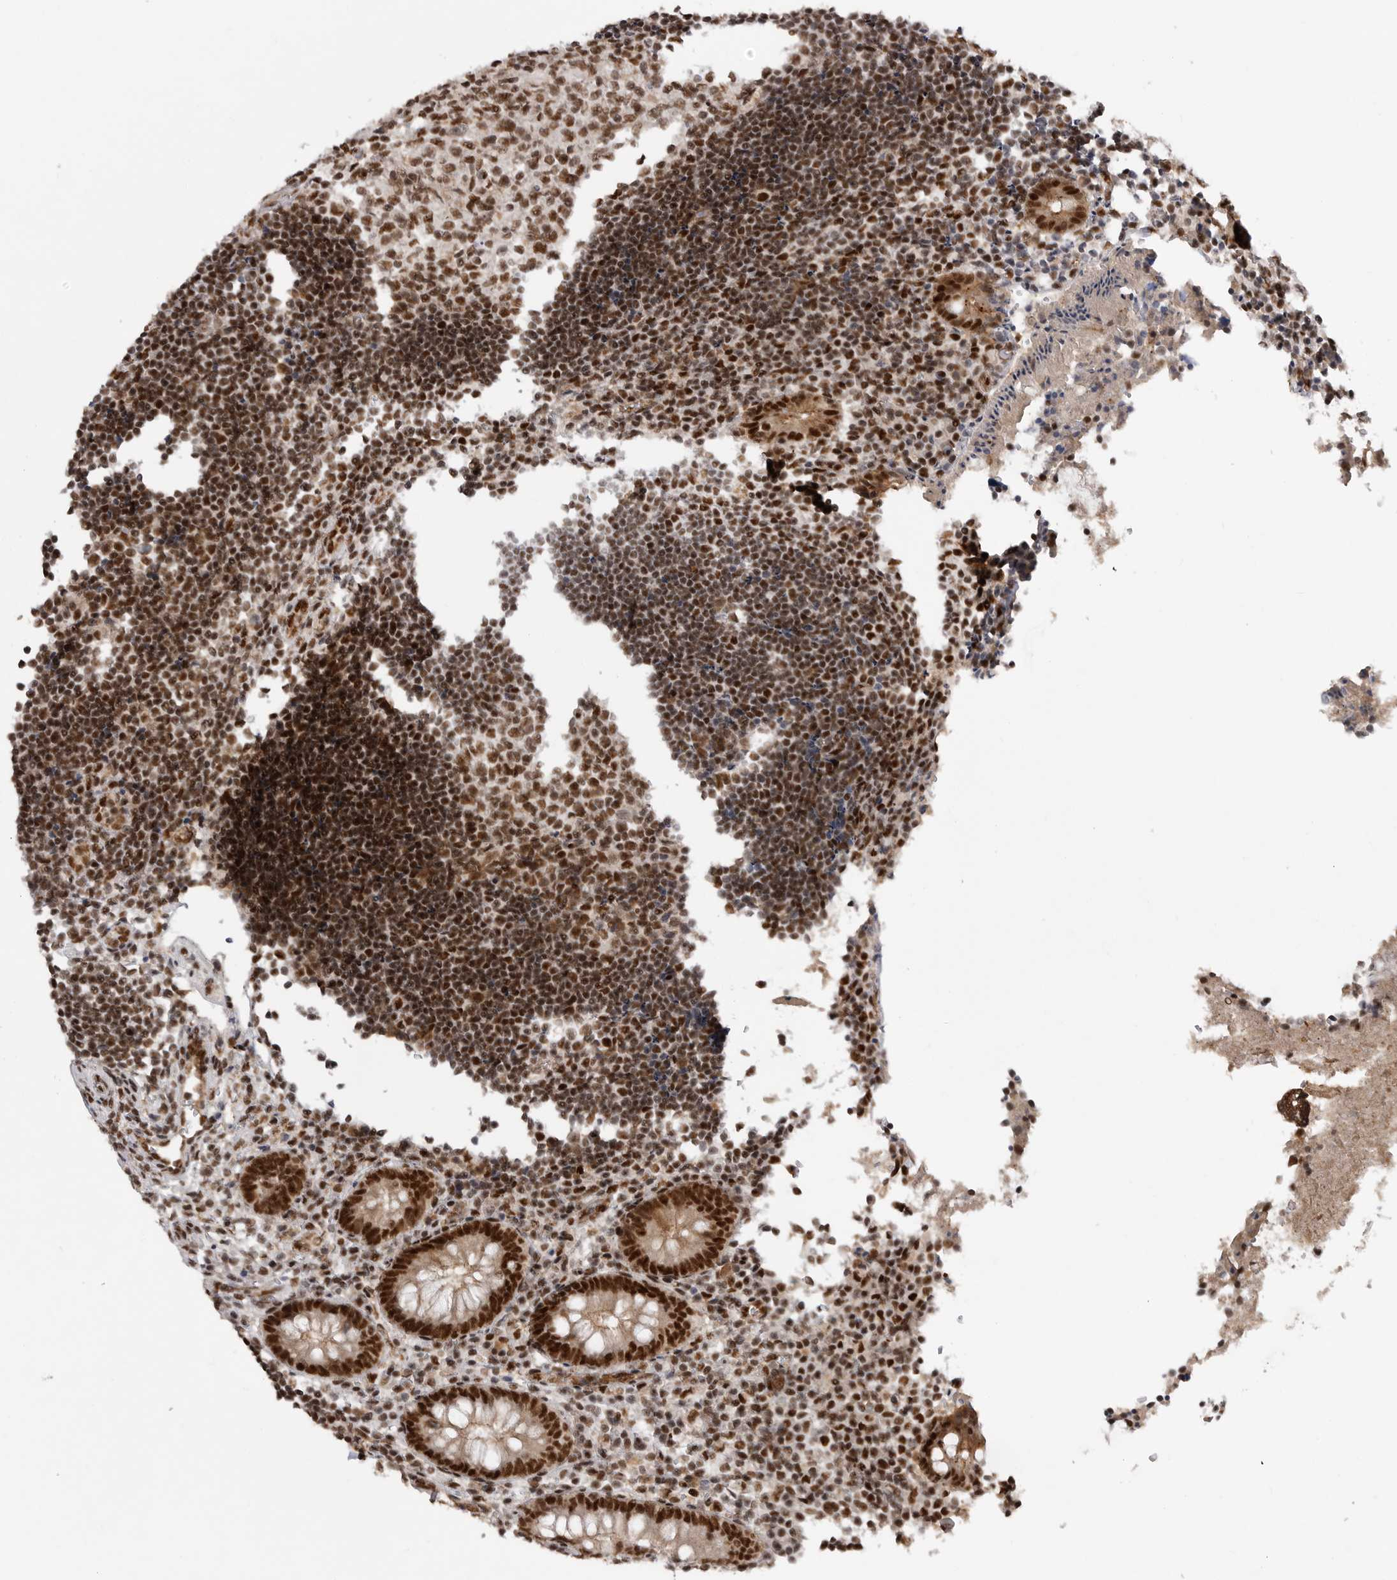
{"staining": {"intensity": "strong", "quantity": ">75%", "location": "nuclear"}, "tissue": "appendix", "cell_type": "Glandular cells", "image_type": "normal", "snomed": [{"axis": "morphology", "description": "Normal tissue, NOS"}, {"axis": "topography", "description": "Appendix"}], "caption": "The photomicrograph demonstrates staining of unremarkable appendix, revealing strong nuclear protein positivity (brown color) within glandular cells.", "gene": "PPP1R8", "patient": {"sex": "female", "age": 17}}